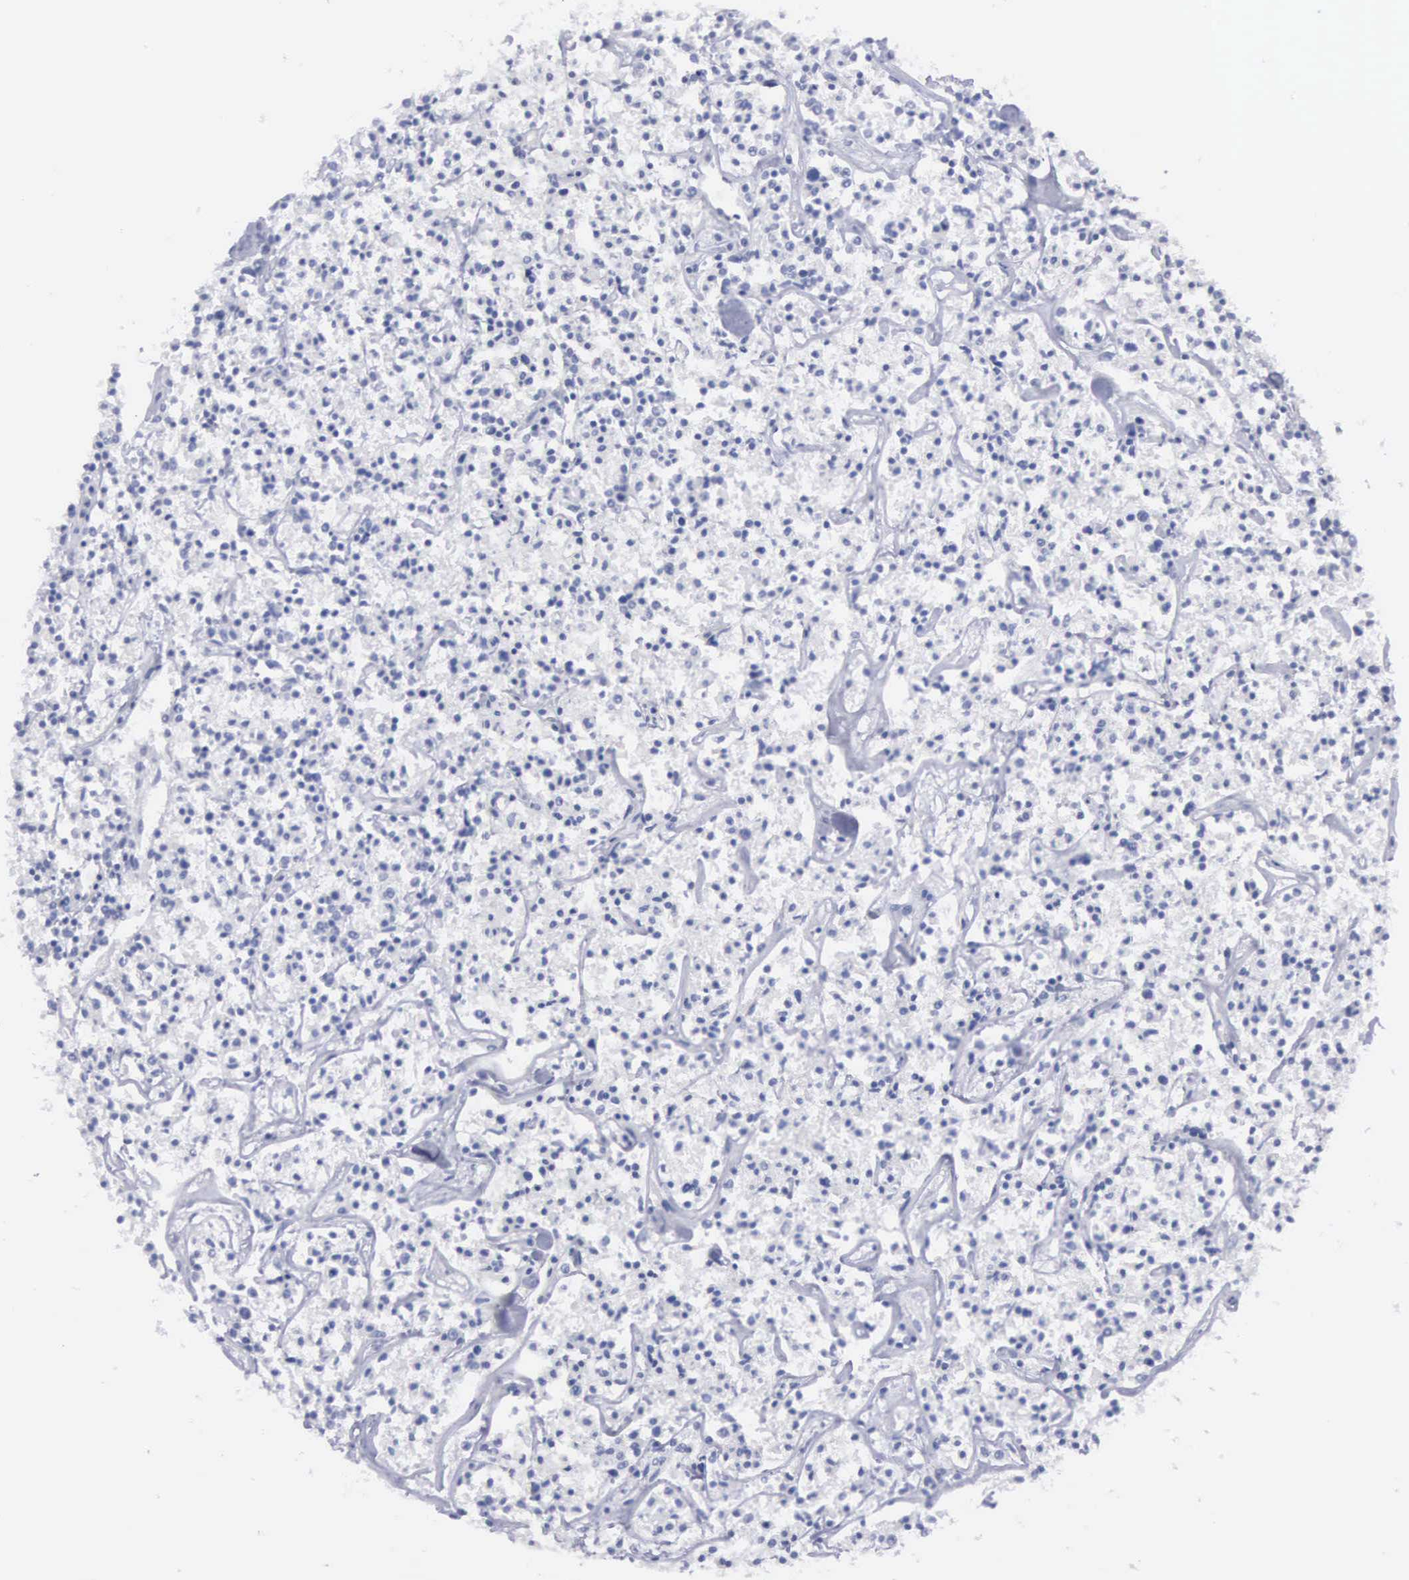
{"staining": {"intensity": "negative", "quantity": "none", "location": "none"}, "tissue": "lymphoma", "cell_type": "Tumor cells", "image_type": "cancer", "snomed": [{"axis": "morphology", "description": "Malignant lymphoma, non-Hodgkin's type, Low grade"}, {"axis": "topography", "description": "Small intestine"}], "caption": "The IHC image has no significant staining in tumor cells of lymphoma tissue.", "gene": "CEP170B", "patient": {"sex": "female", "age": 59}}